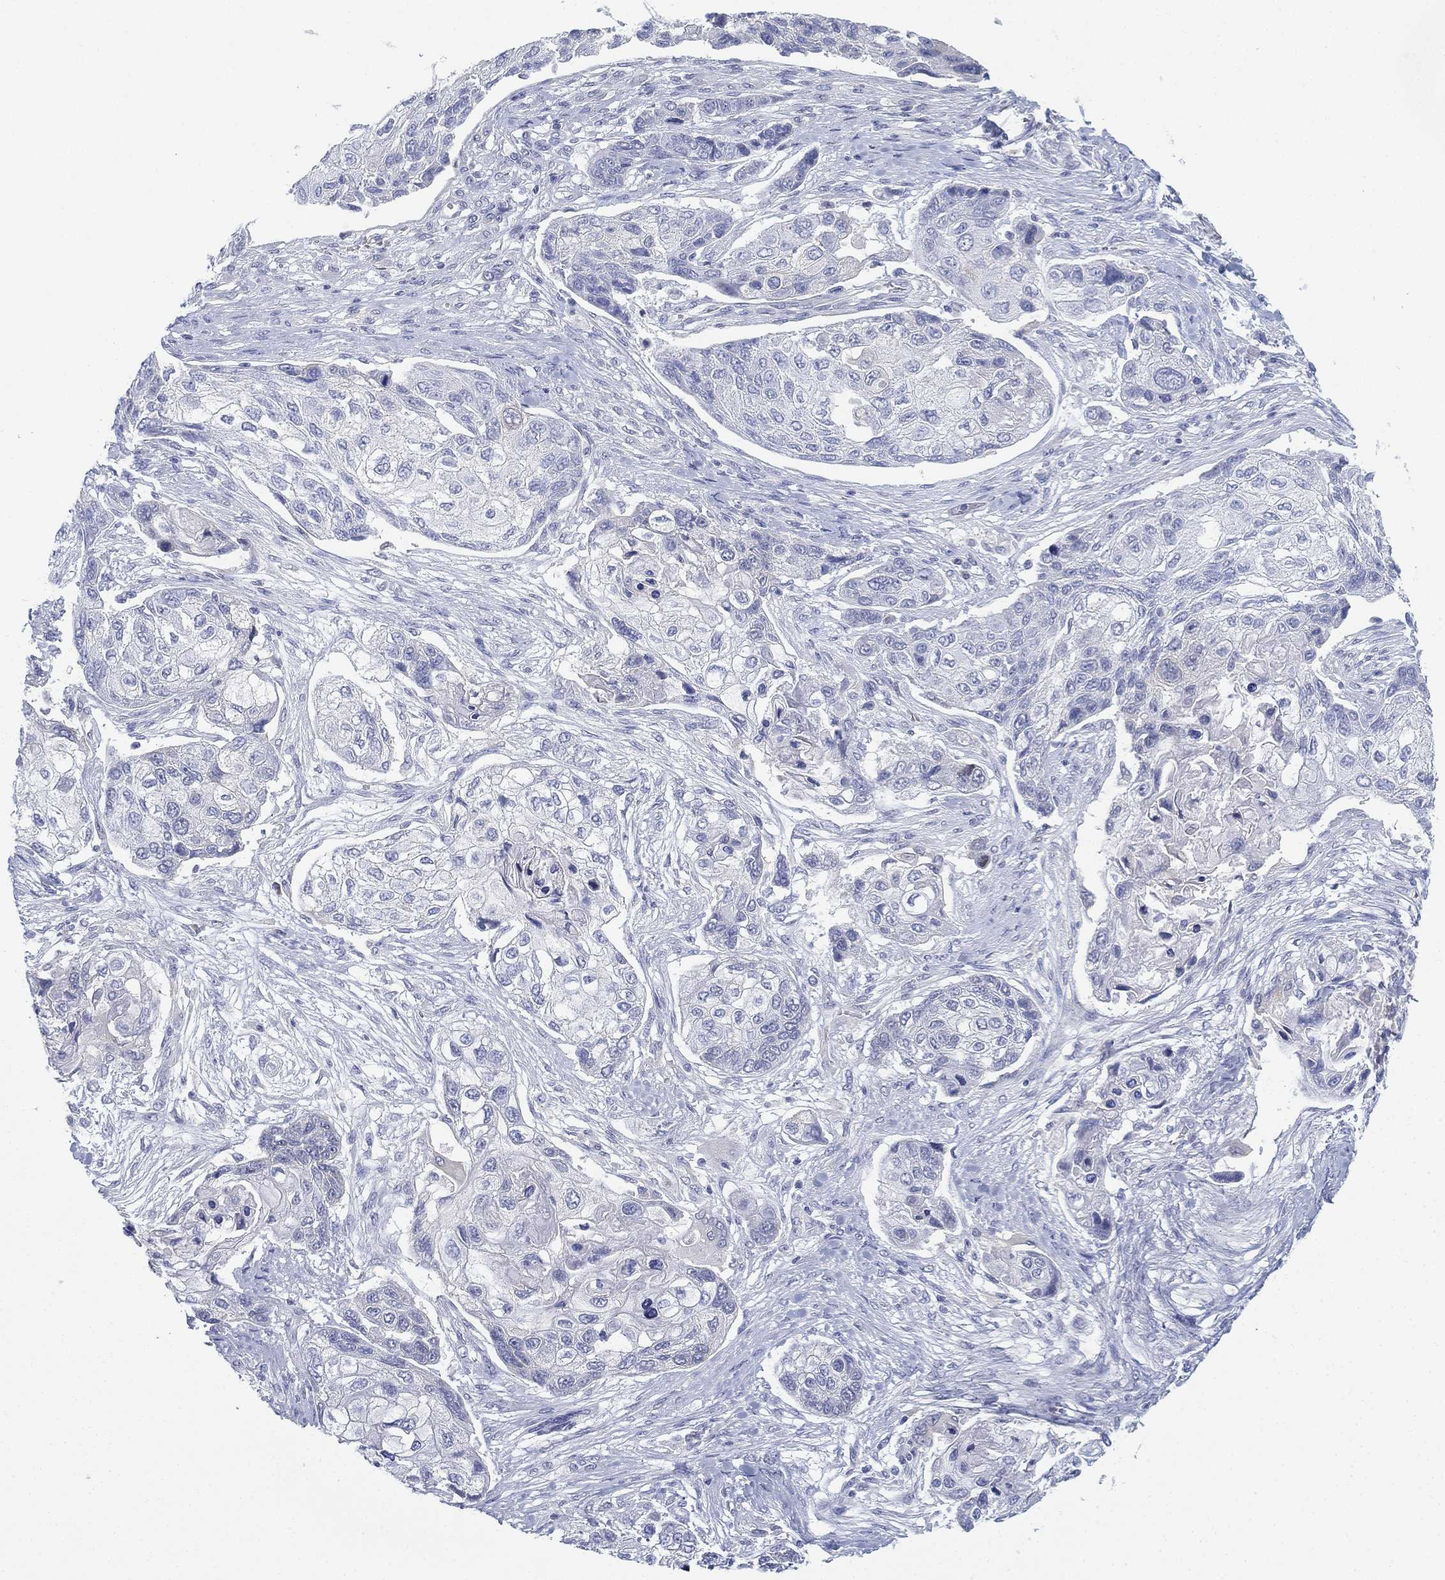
{"staining": {"intensity": "negative", "quantity": "none", "location": "none"}, "tissue": "lung cancer", "cell_type": "Tumor cells", "image_type": "cancer", "snomed": [{"axis": "morphology", "description": "Squamous cell carcinoma, NOS"}, {"axis": "topography", "description": "Lung"}], "caption": "Immunohistochemistry of human lung cancer exhibits no positivity in tumor cells.", "gene": "GCNA", "patient": {"sex": "male", "age": 69}}